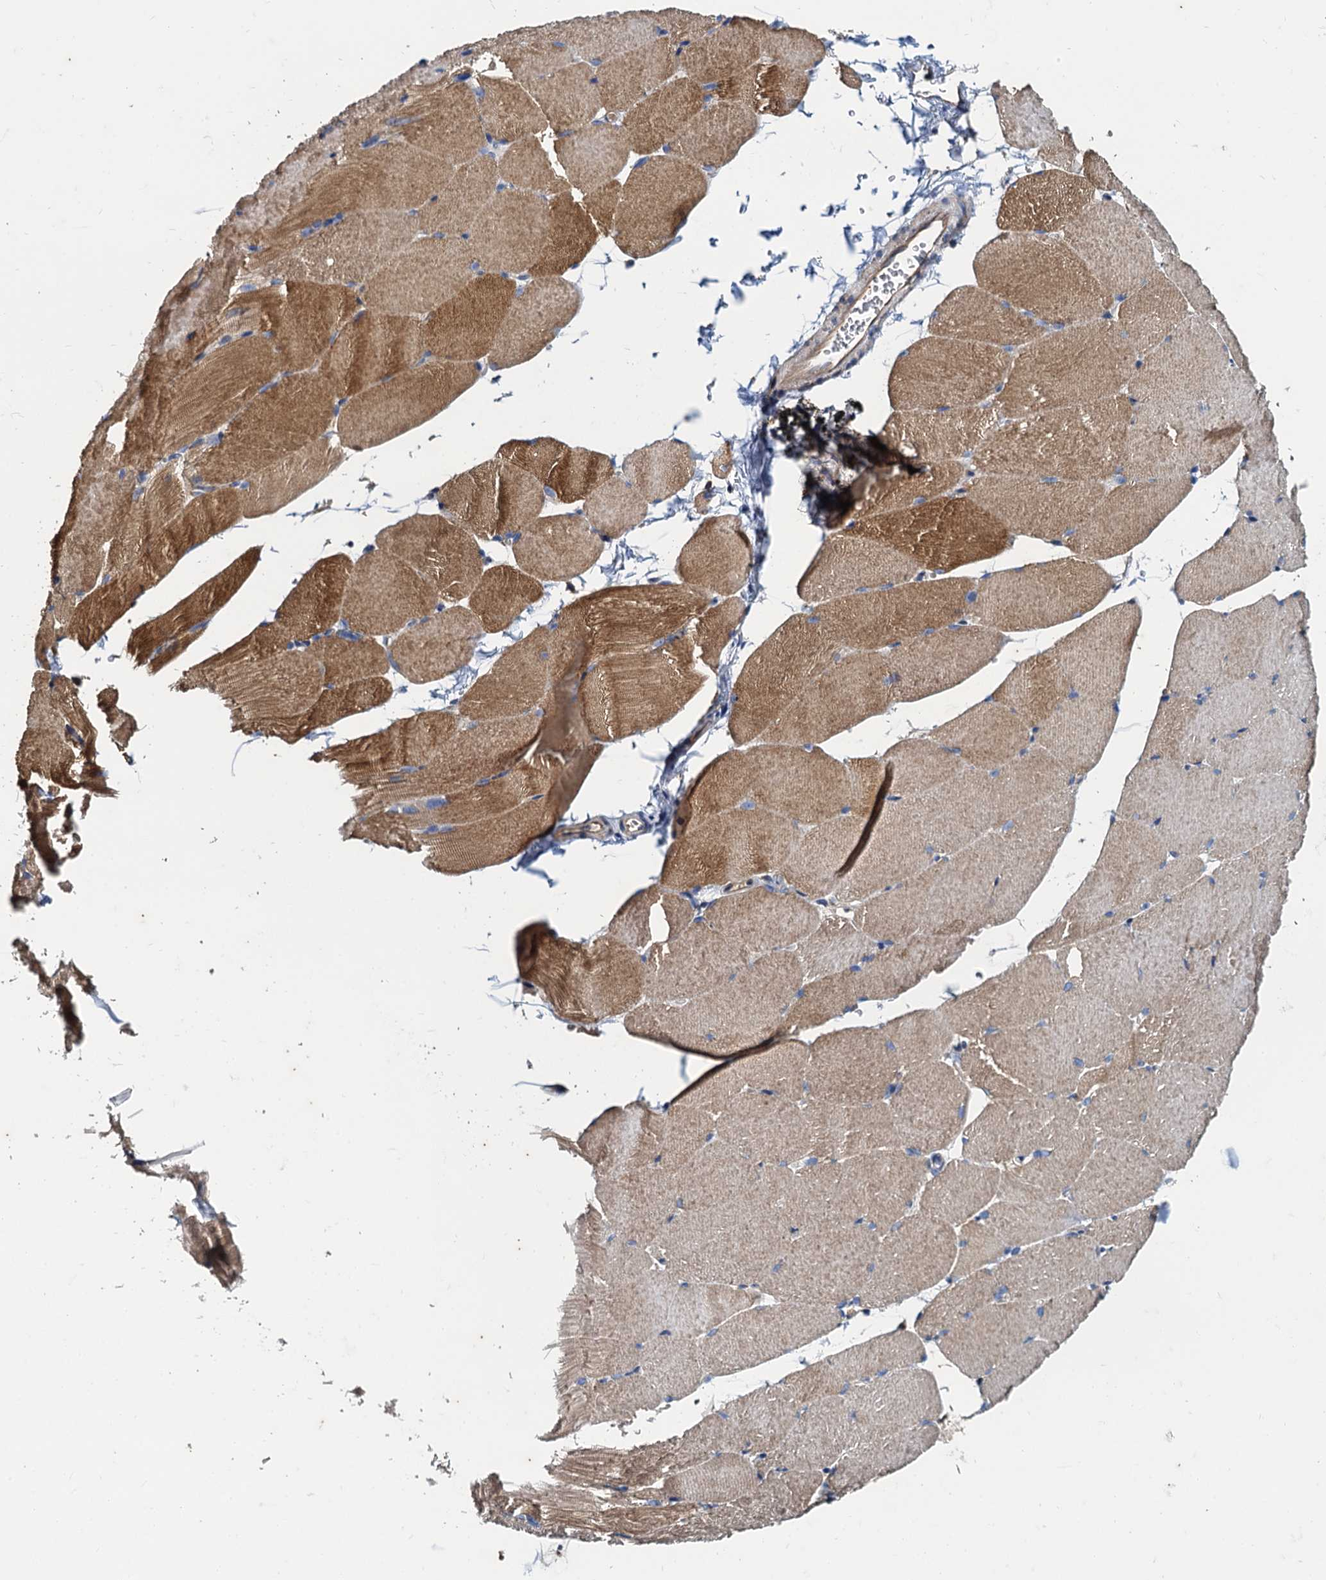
{"staining": {"intensity": "moderate", "quantity": ">75%", "location": "cytoplasmic/membranous"}, "tissue": "skeletal muscle", "cell_type": "Myocytes", "image_type": "normal", "snomed": [{"axis": "morphology", "description": "Normal tissue, NOS"}, {"axis": "topography", "description": "Skeletal muscle"}, {"axis": "topography", "description": "Parathyroid gland"}], "caption": "IHC (DAB (3,3'-diaminobenzidine)) staining of benign human skeletal muscle reveals moderate cytoplasmic/membranous protein staining in about >75% of myocytes. (DAB (3,3'-diaminobenzidine) = brown stain, brightfield microscopy at high magnification).", "gene": "NGRN", "patient": {"sex": "female", "age": 37}}